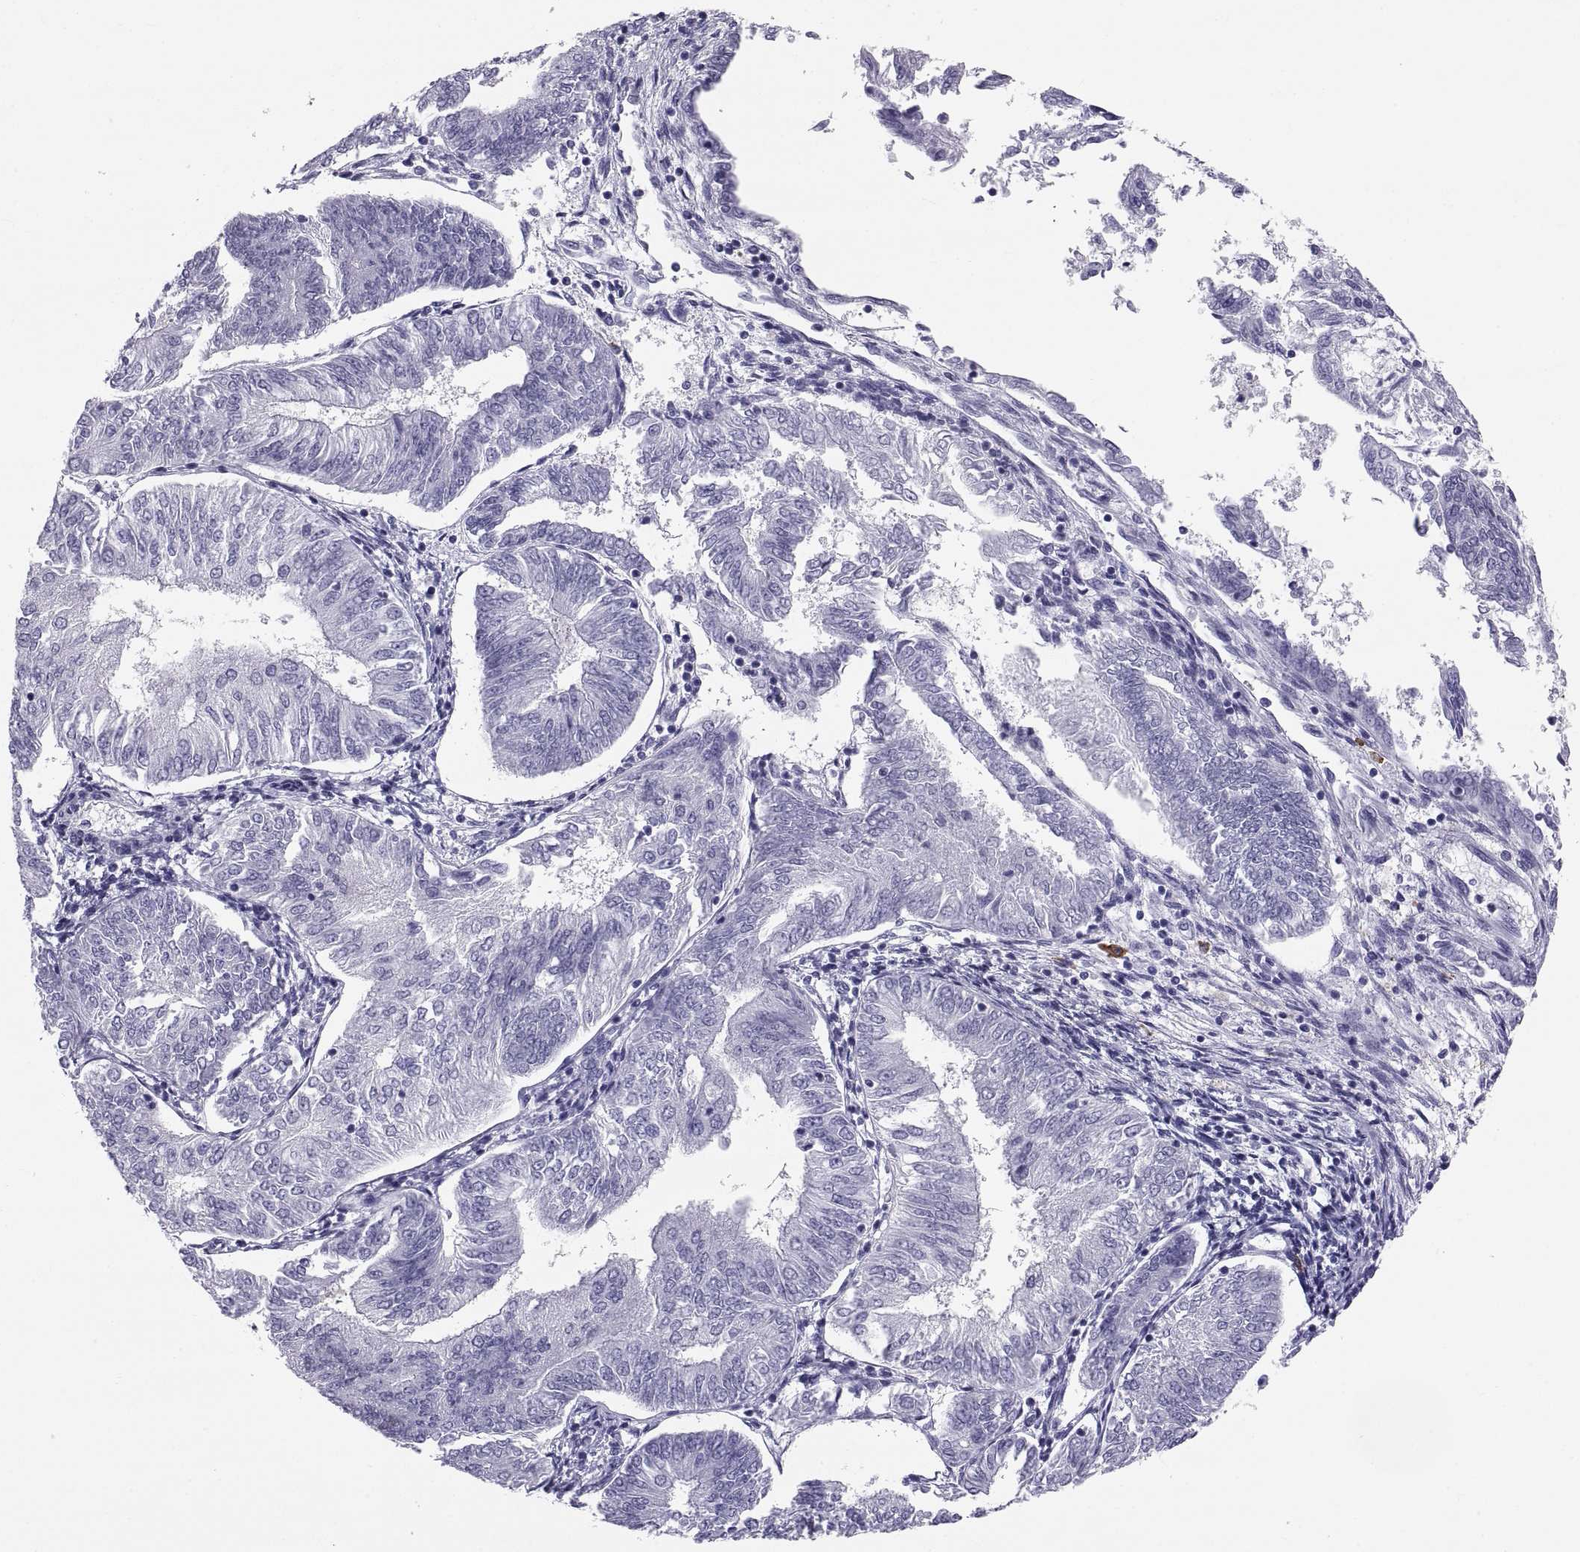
{"staining": {"intensity": "negative", "quantity": "none", "location": "none"}, "tissue": "endometrial cancer", "cell_type": "Tumor cells", "image_type": "cancer", "snomed": [{"axis": "morphology", "description": "Adenocarcinoma, NOS"}, {"axis": "topography", "description": "Endometrium"}], "caption": "A photomicrograph of endometrial adenocarcinoma stained for a protein reveals no brown staining in tumor cells.", "gene": "CT47A10", "patient": {"sex": "female", "age": 58}}